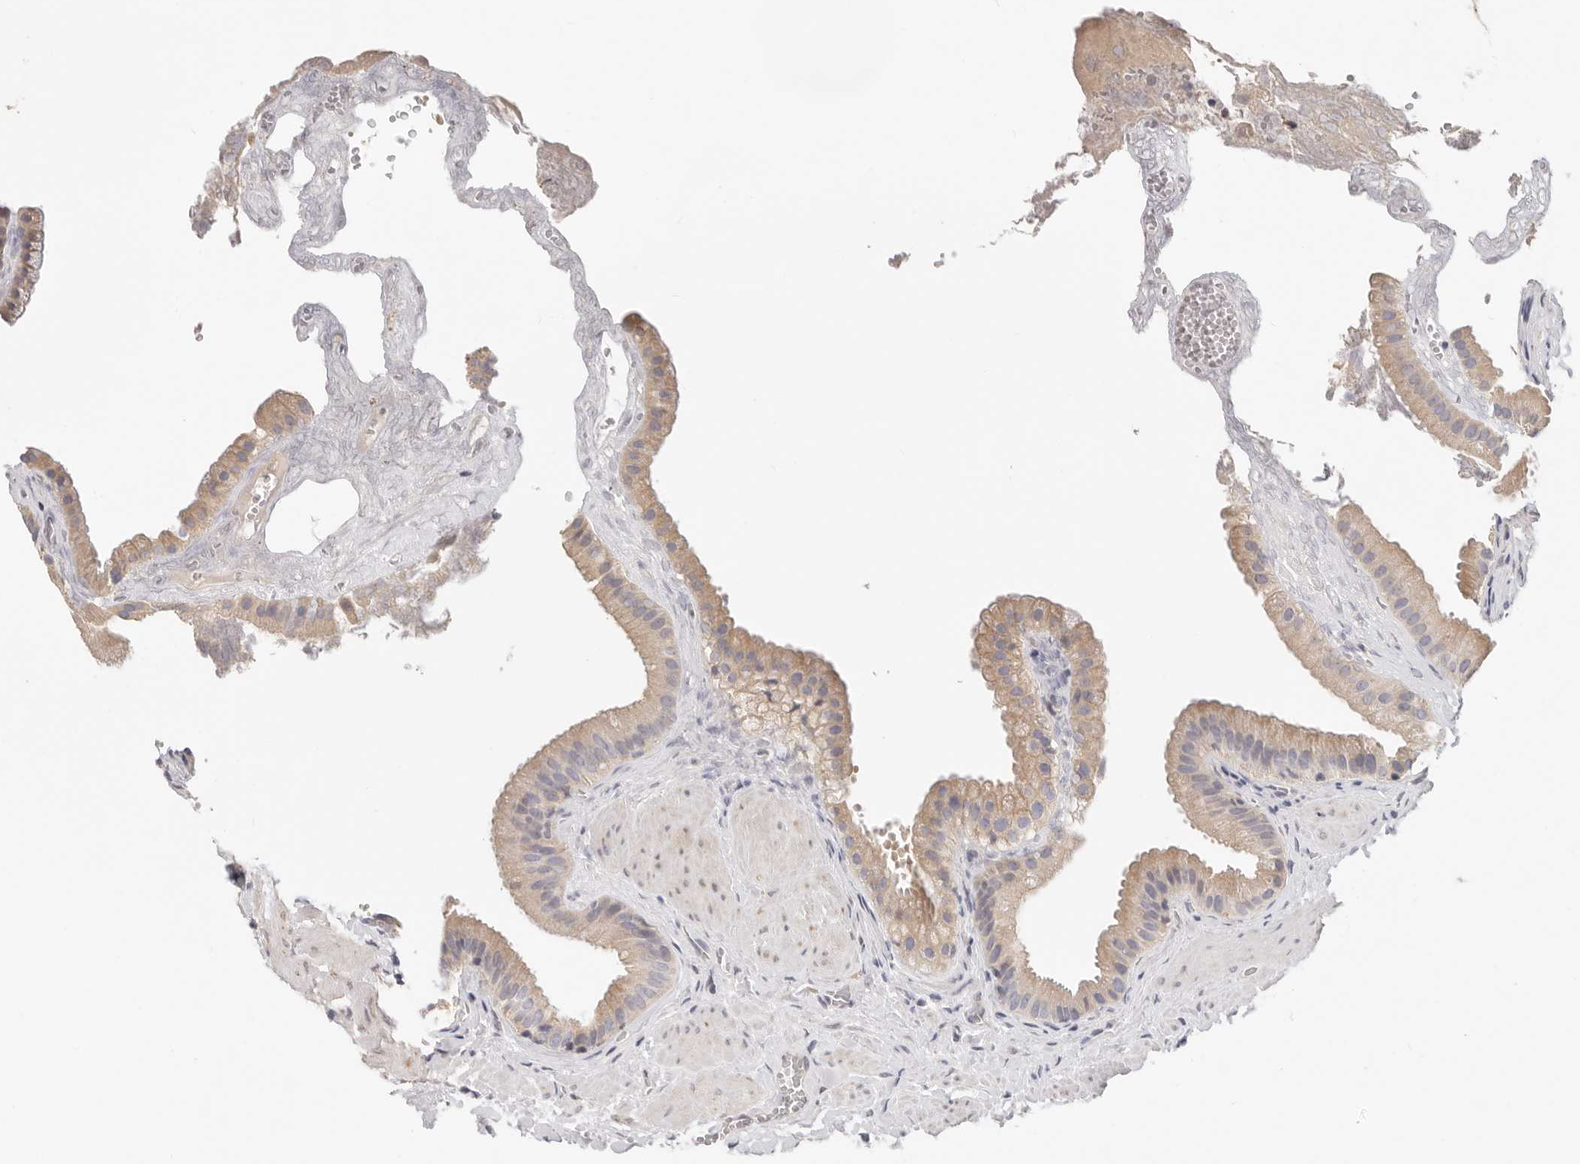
{"staining": {"intensity": "weak", "quantity": ">75%", "location": "cytoplasmic/membranous"}, "tissue": "gallbladder", "cell_type": "Glandular cells", "image_type": "normal", "snomed": [{"axis": "morphology", "description": "Normal tissue, NOS"}, {"axis": "topography", "description": "Gallbladder"}], "caption": "Weak cytoplasmic/membranous expression is identified in about >75% of glandular cells in benign gallbladder.", "gene": "AFDN", "patient": {"sex": "male", "age": 55}}